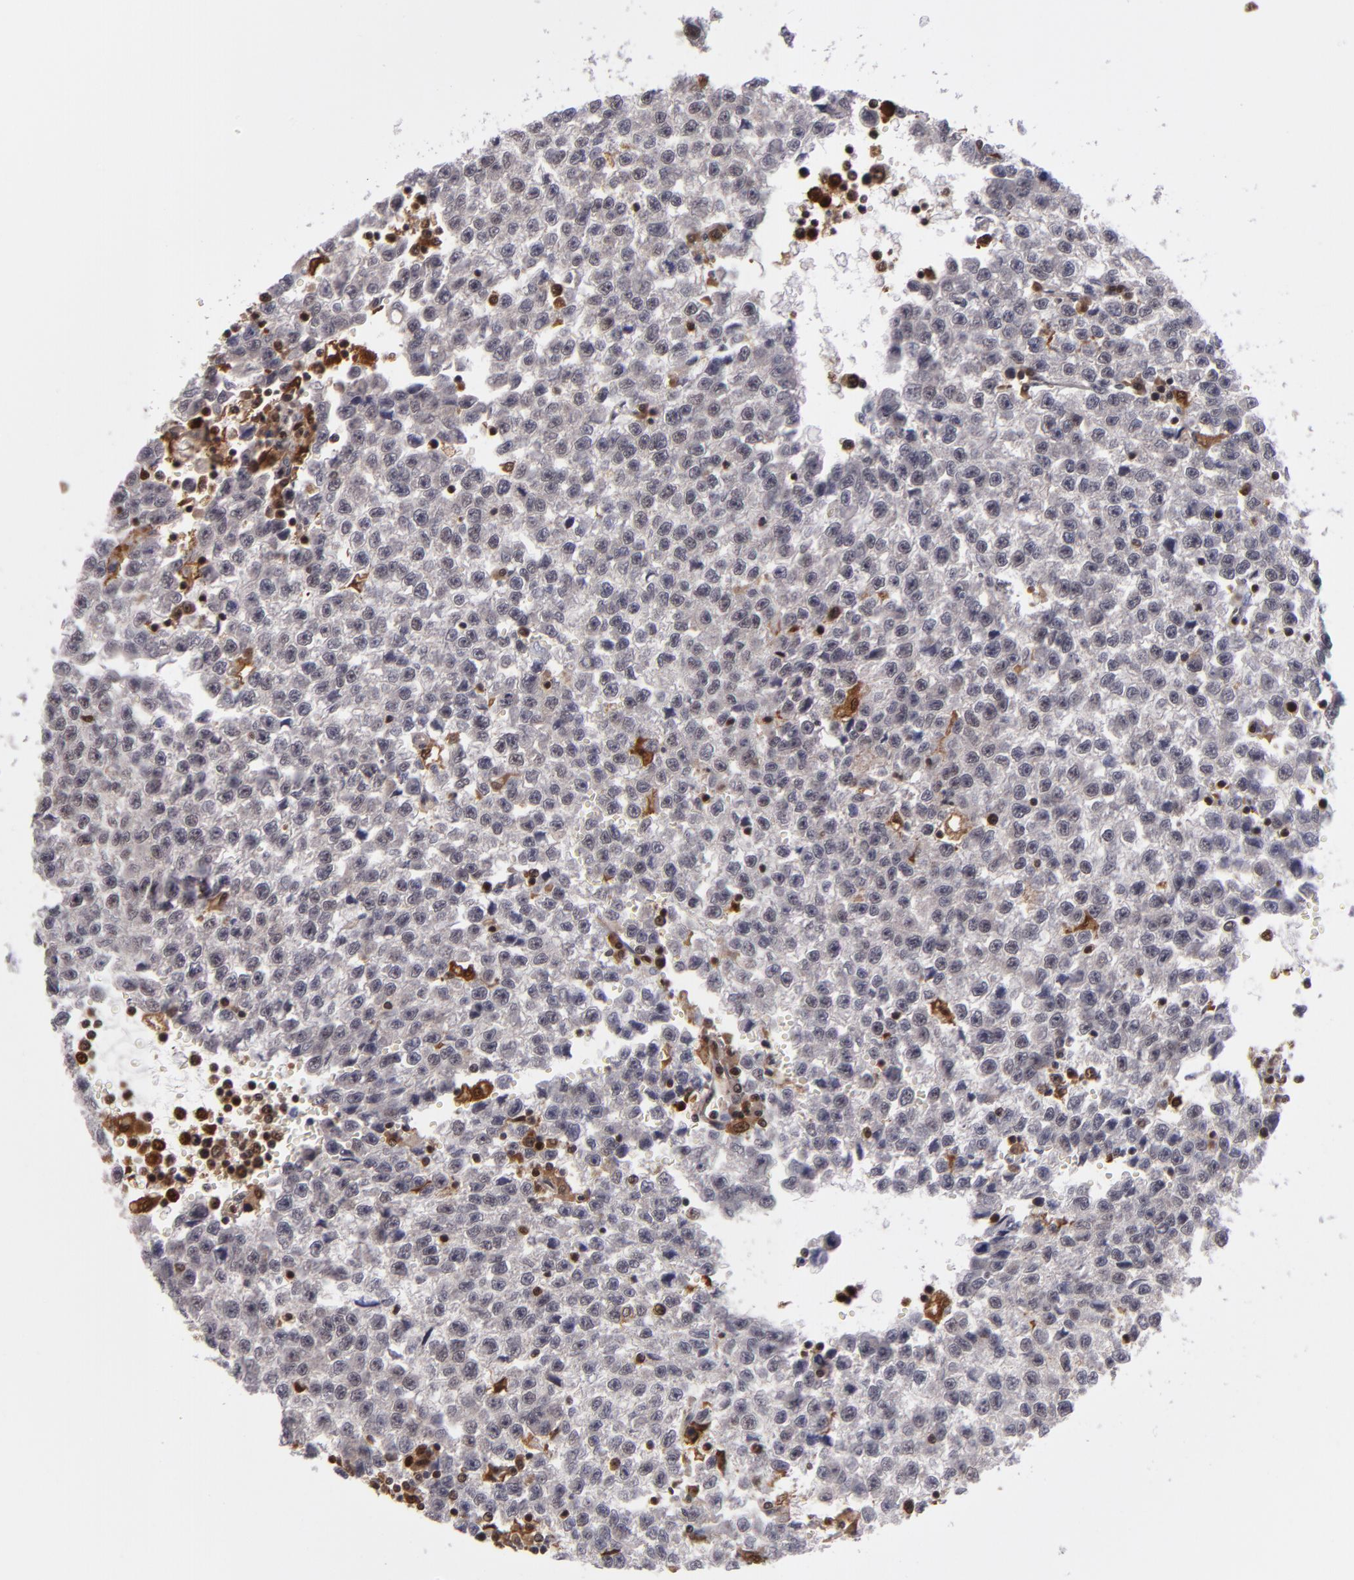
{"staining": {"intensity": "weak", "quantity": ">75%", "location": "cytoplasmic/membranous,nuclear"}, "tissue": "testis cancer", "cell_type": "Tumor cells", "image_type": "cancer", "snomed": [{"axis": "morphology", "description": "Seminoma, NOS"}, {"axis": "topography", "description": "Testis"}], "caption": "Protein expression analysis of human seminoma (testis) reveals weak cytoplasmic/membranous and nuclear staining in approximately >75% of tumor cells.", "gene": "GRB2", "patient": {"sex": "male", "age": 35}}